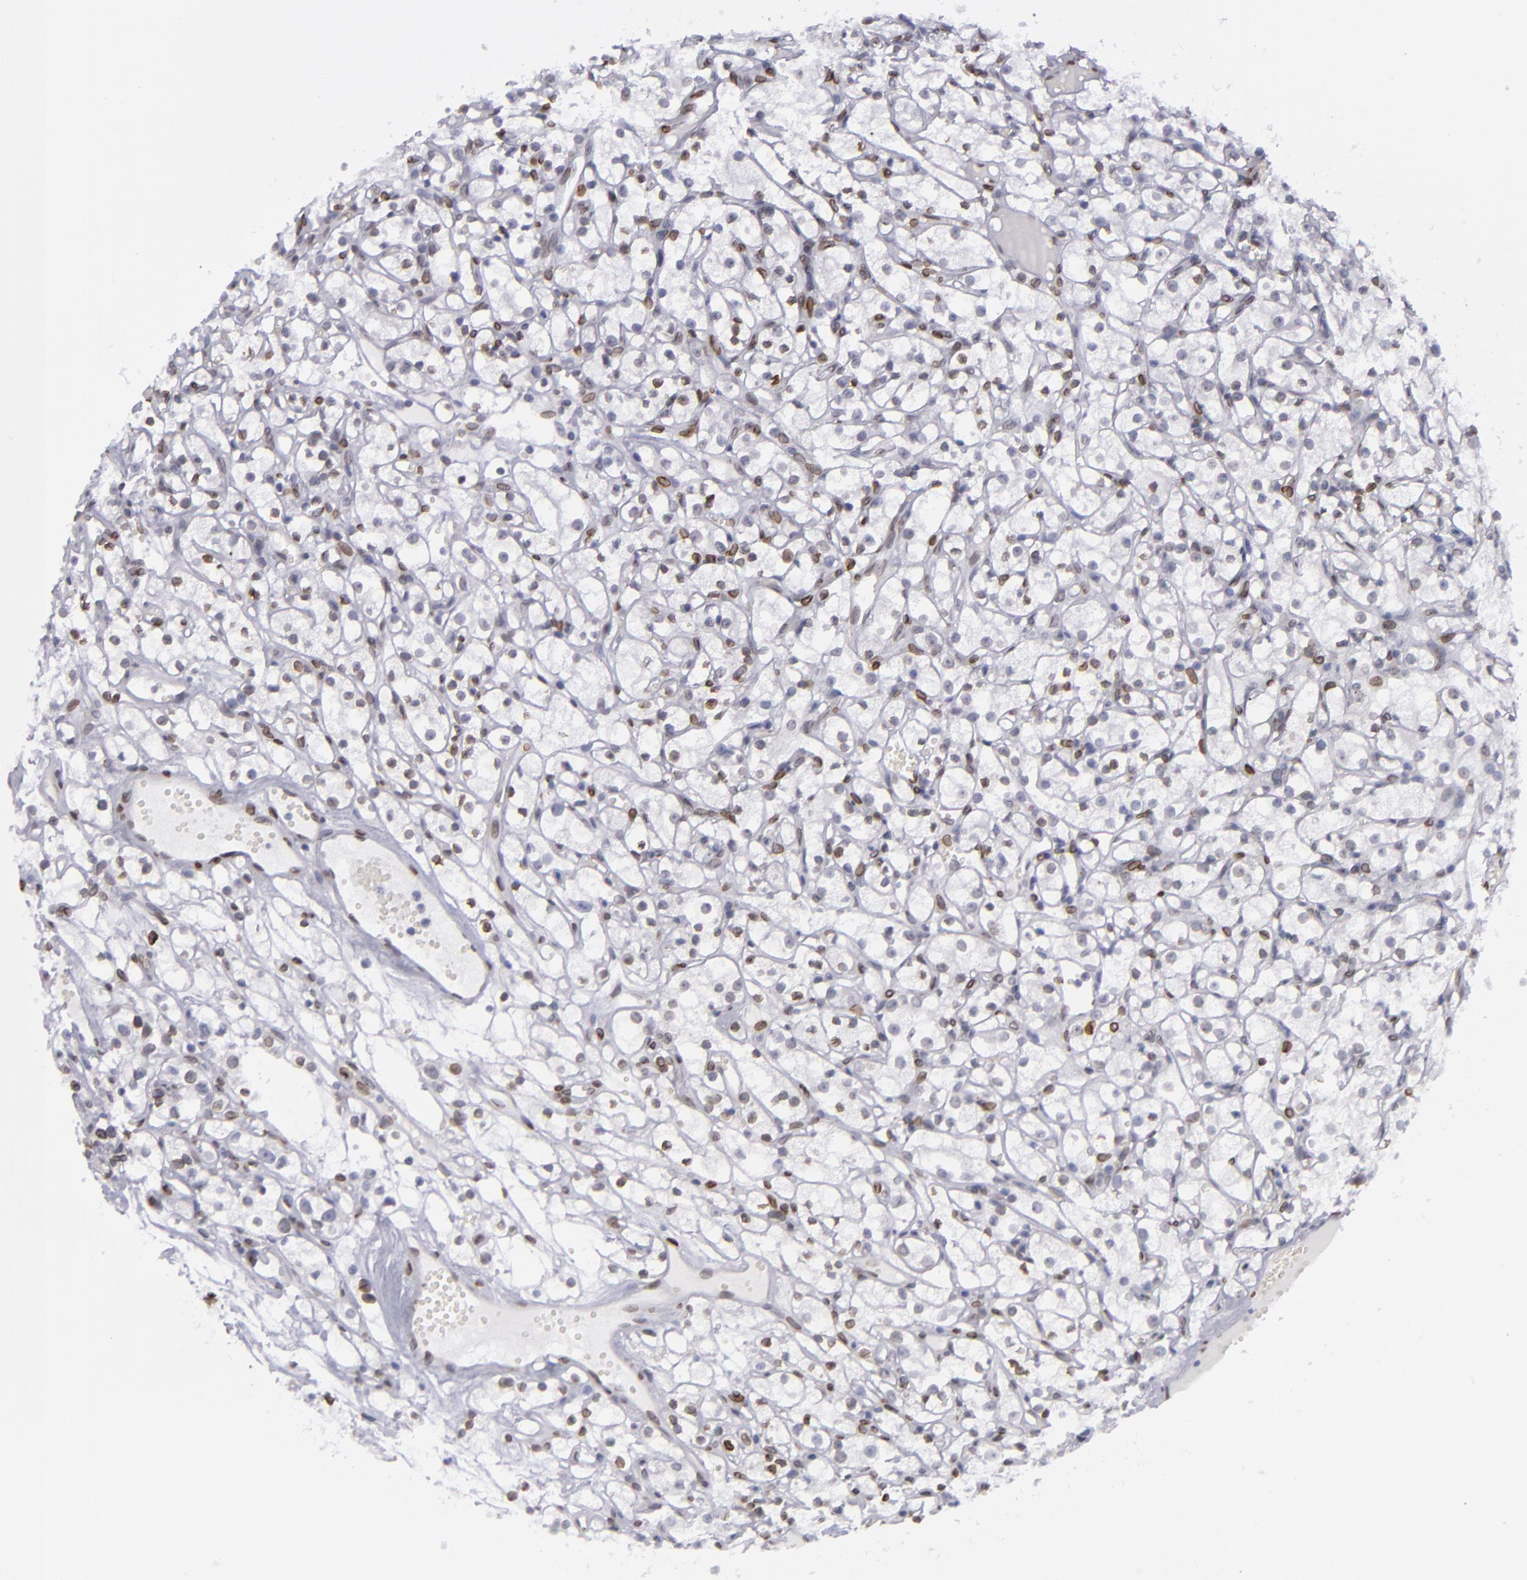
{"staining": {"intensity": "moderate", "quantity": "<25%", "location": "nuclear"}, "tissue": "renal cancer", "cell_type": "Tumor cells", "image_type": "cancer", "snomed": [{"axis": "morphology", "description": "Adenocarcinoma, NOS"}, {"axis": "topography", "description": "Kidney"}], "caption": "Immunohistochemical staining of human renal cancer (adenocarcinoma) reveals low levels of moderate nuclear protein expression in approximately <25% of tumor cells.", "gene": "EMD", "patient": {"sex": "male", "age": 61}}